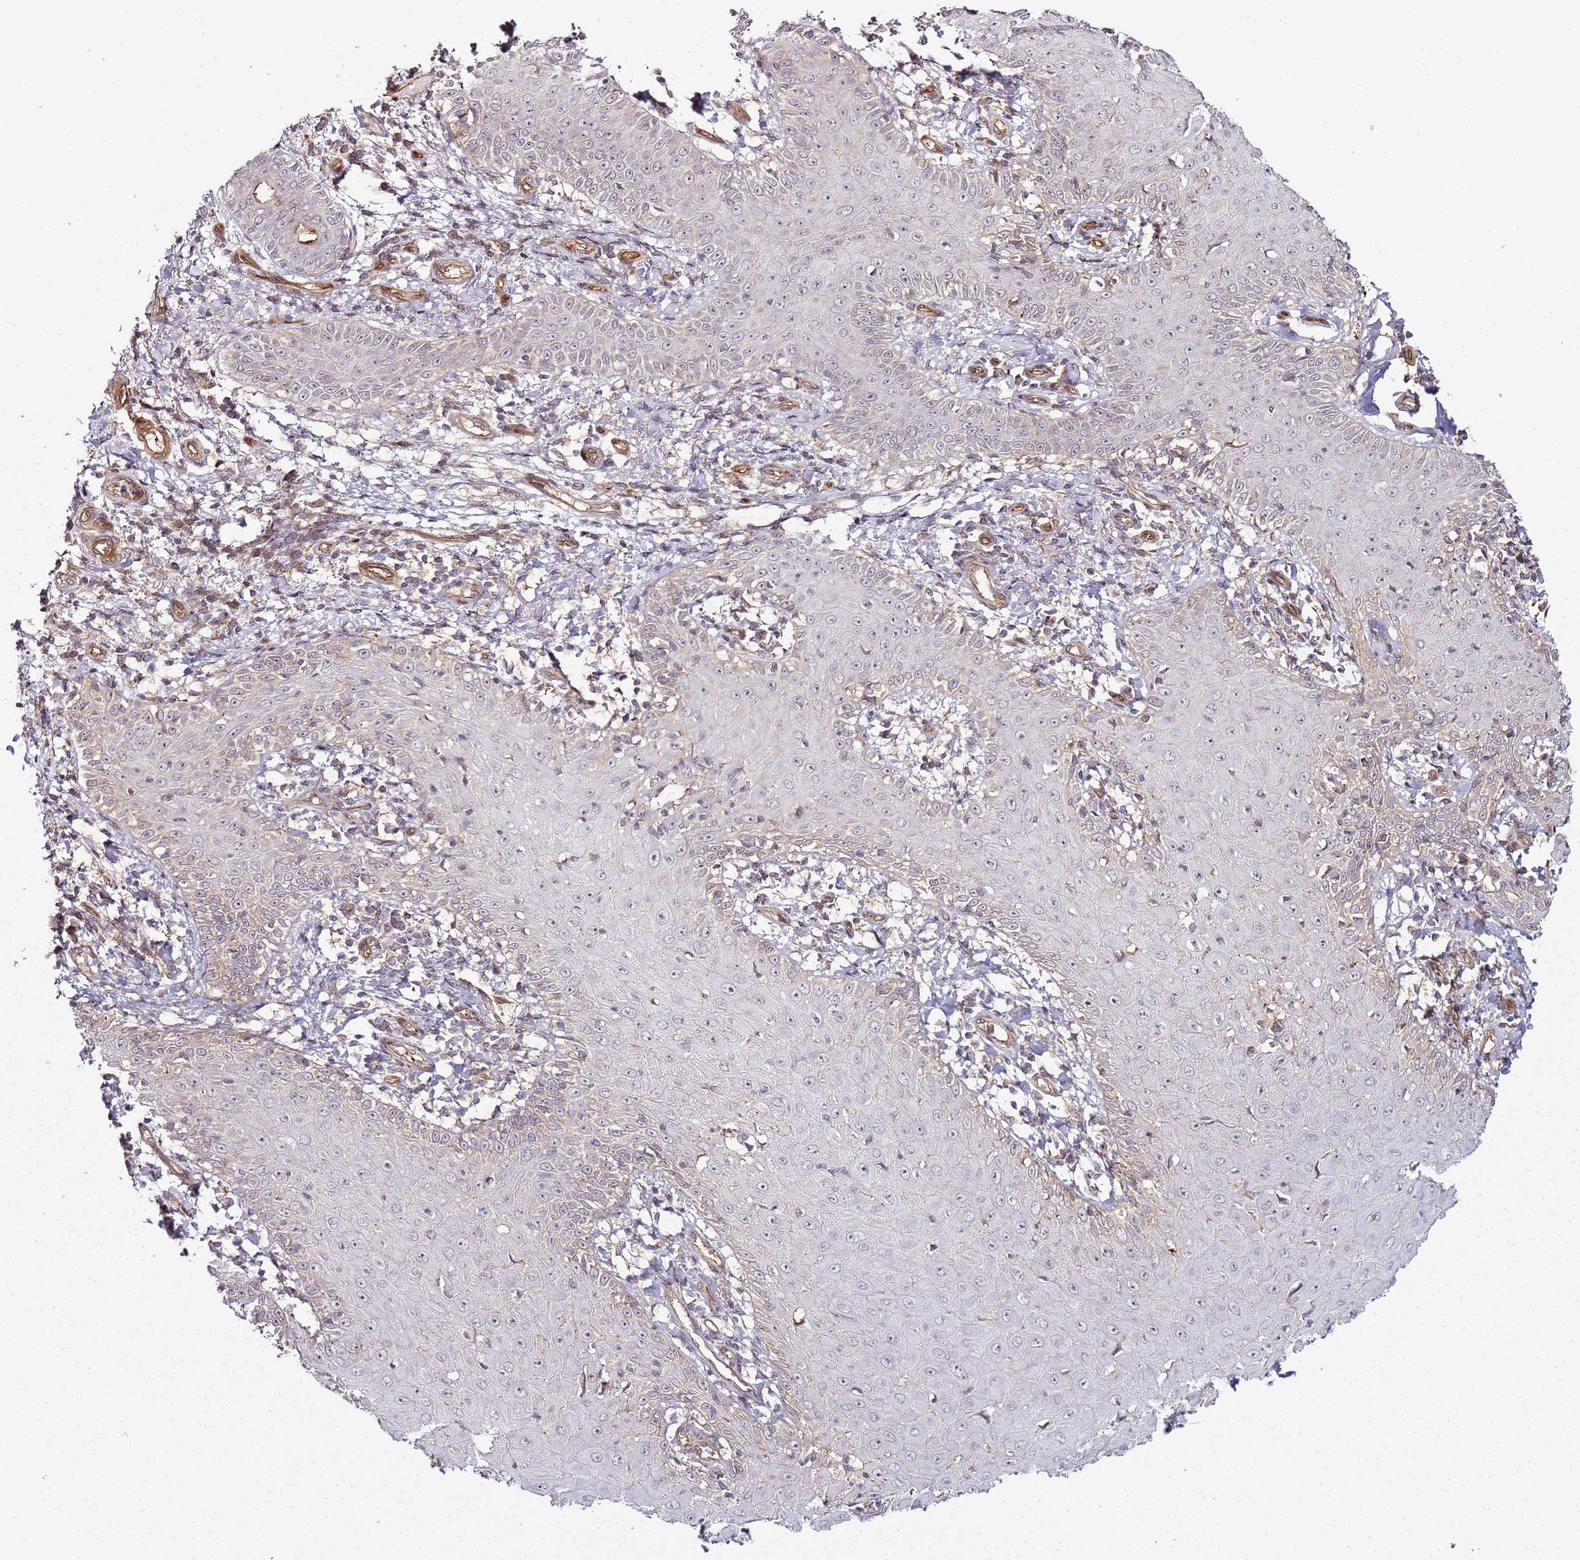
{"staining": {"intensity": "weak", "quantity": "<25%", "location": "cytoplasmic/membranous"}, "tissue": "skin cancer", "cell_type": "Tumor cells", "image_type": "cancer", "snomed": [{"axis": "morphology", "description": "Squamous cell carcinoma, NOS"}, {"axis": "topography", "description": "Skin"}], "caption": "Photomicrograph shows no significant protein positivity in tumor cells of skin cancer (squamous cell carcinoma).", "gene": "CCNYL1", "patient": {"sex": "male", "age": 70}}